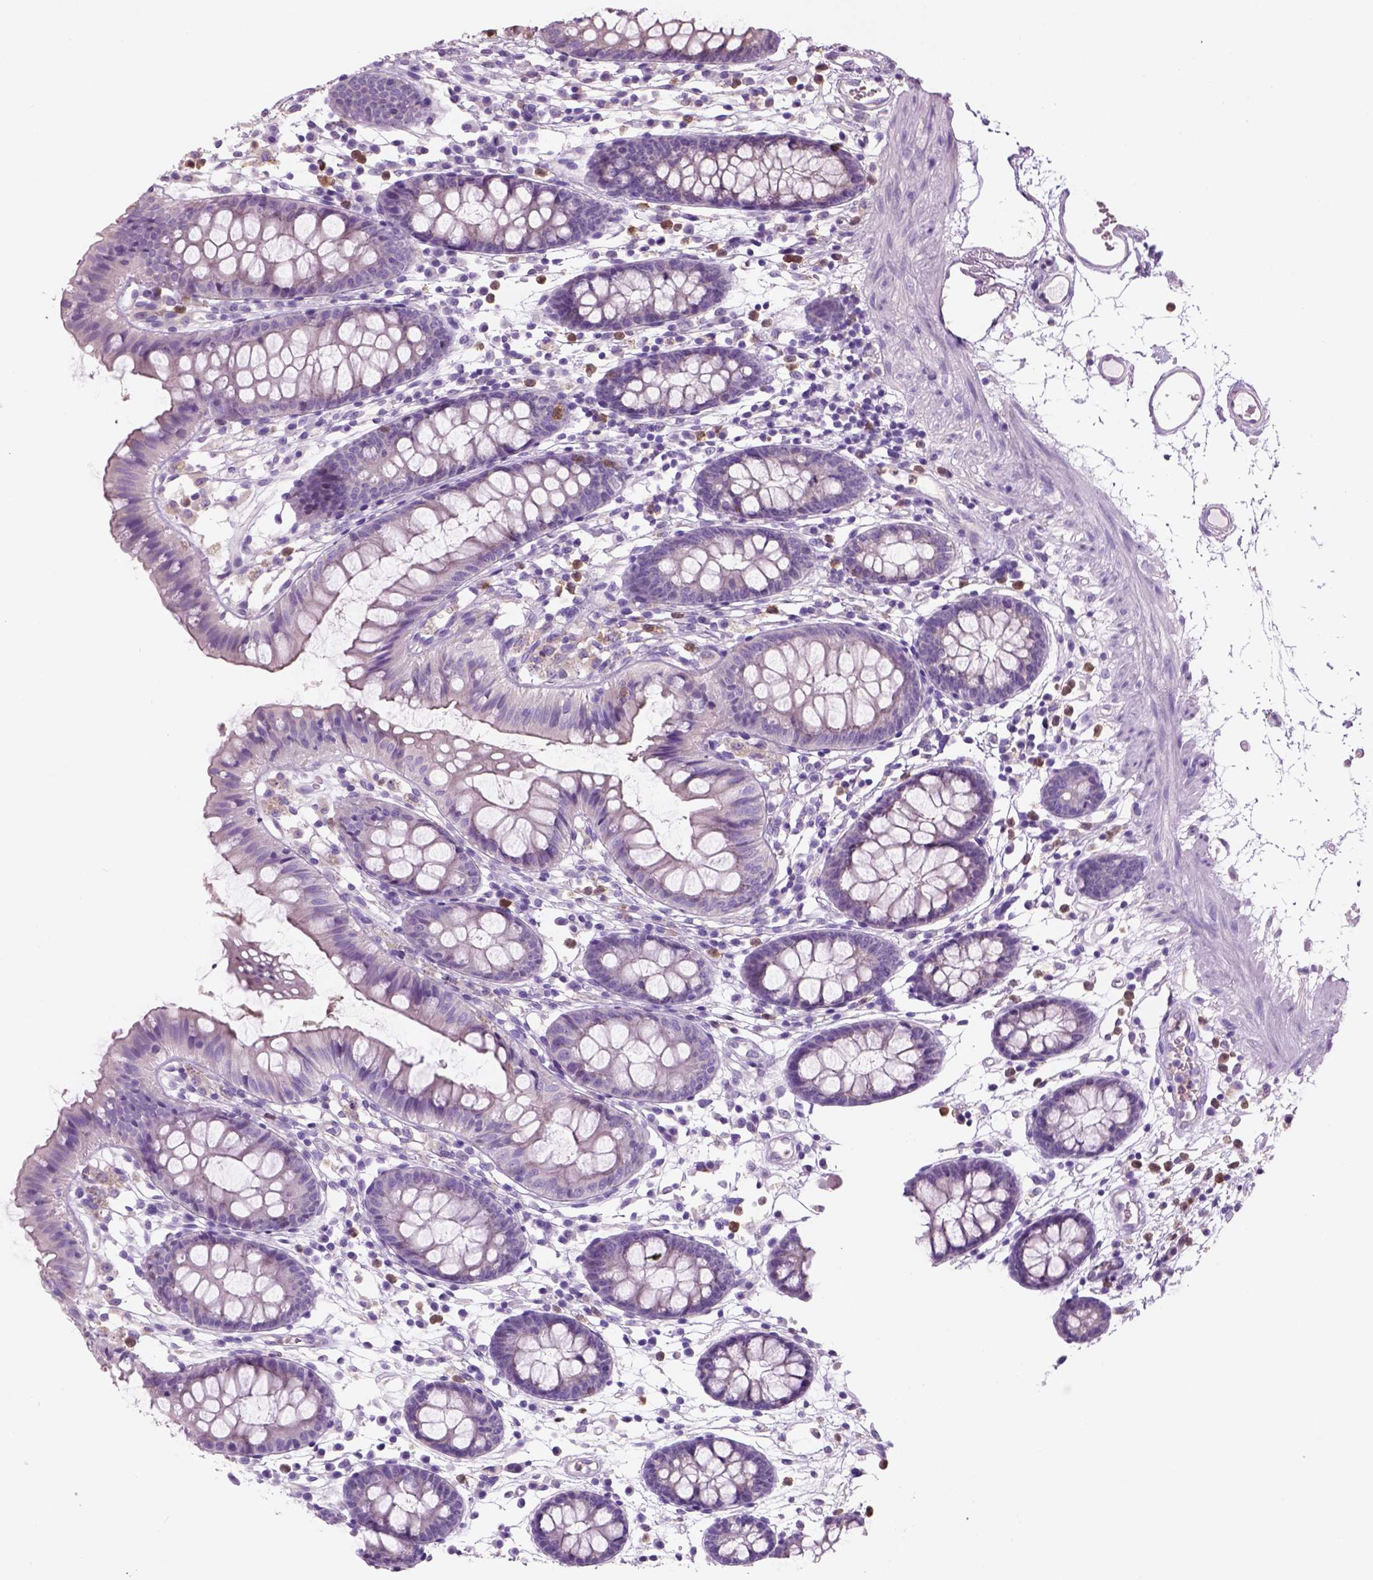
{"staining": {"intensity": "negative", "quantity": "none", "location": "none"}, "tissue": "colon", "cell_type": "Endothelial cells", "image_type": "normal", "snomed": [{"axis": "morphology", "description": "Normal tissue, NOS"}, {"axis": "topography", "description": "Colon"}], "caption": "This is an IHC image of normal human colon. There is no expression in endothelial cells.", "gene": "CD84", "patient": {"sex": "female", "age": 84}}